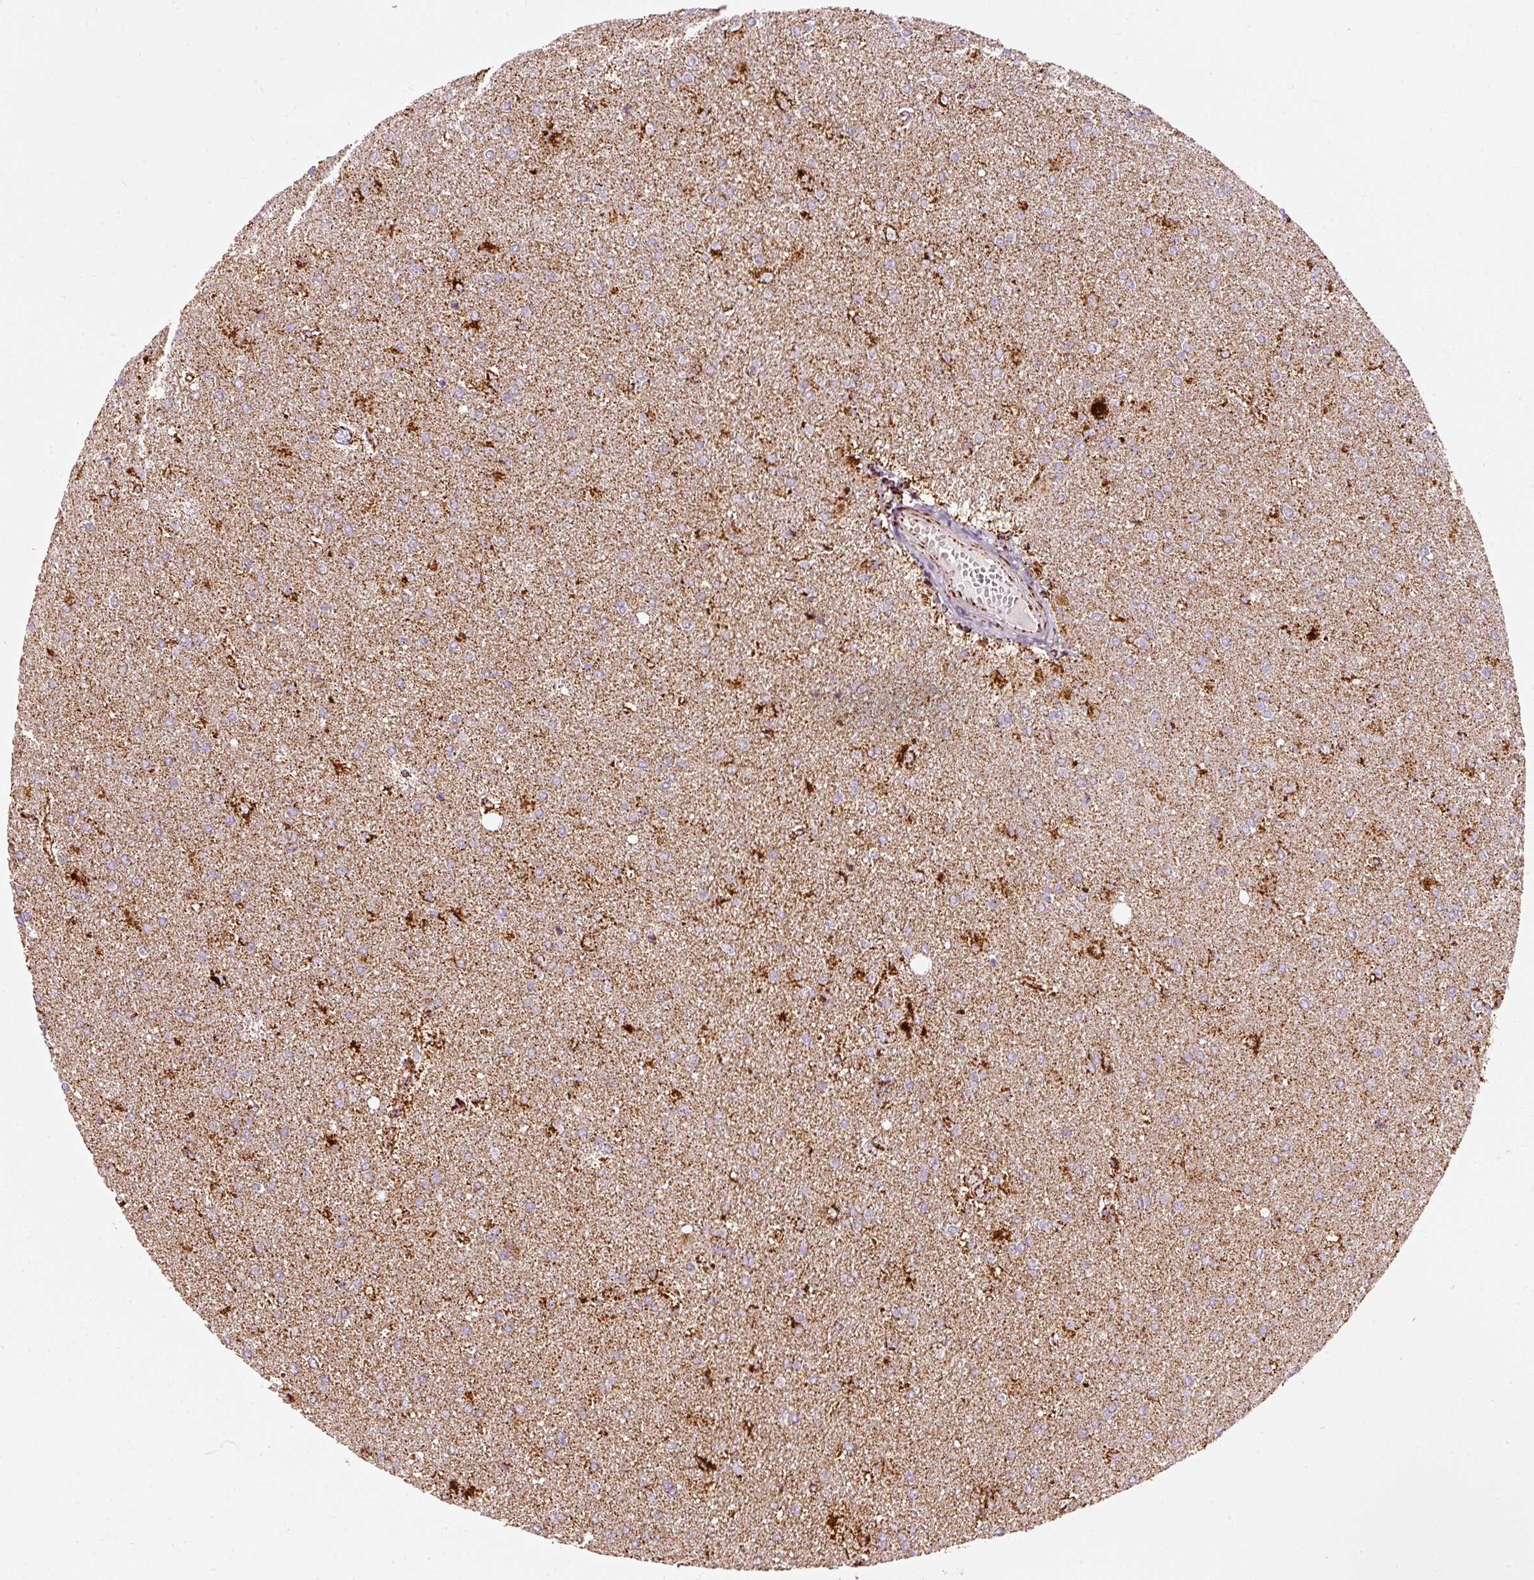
{"staining": {"intensity": "strong", "quantity": ">75%", "location": "cytoplasmic/membranous"}, "tissue": "glioma", "cell_type": "Tumor cells", "image_type": "cancer", "snomed": [{"axis": "morphology", "description": "Glioma, malignant, High grade"}, {"axis": "topography", "description": "Brain"}], "caption": "Human malignant glioma (high-grade) stained with a brown dye displays strong cytoplasmic/membranous positive positivity in approximately >75% of tumor cells.", "gene": "MT-CO2", "patient": {"sex": "male", "age": 67}}